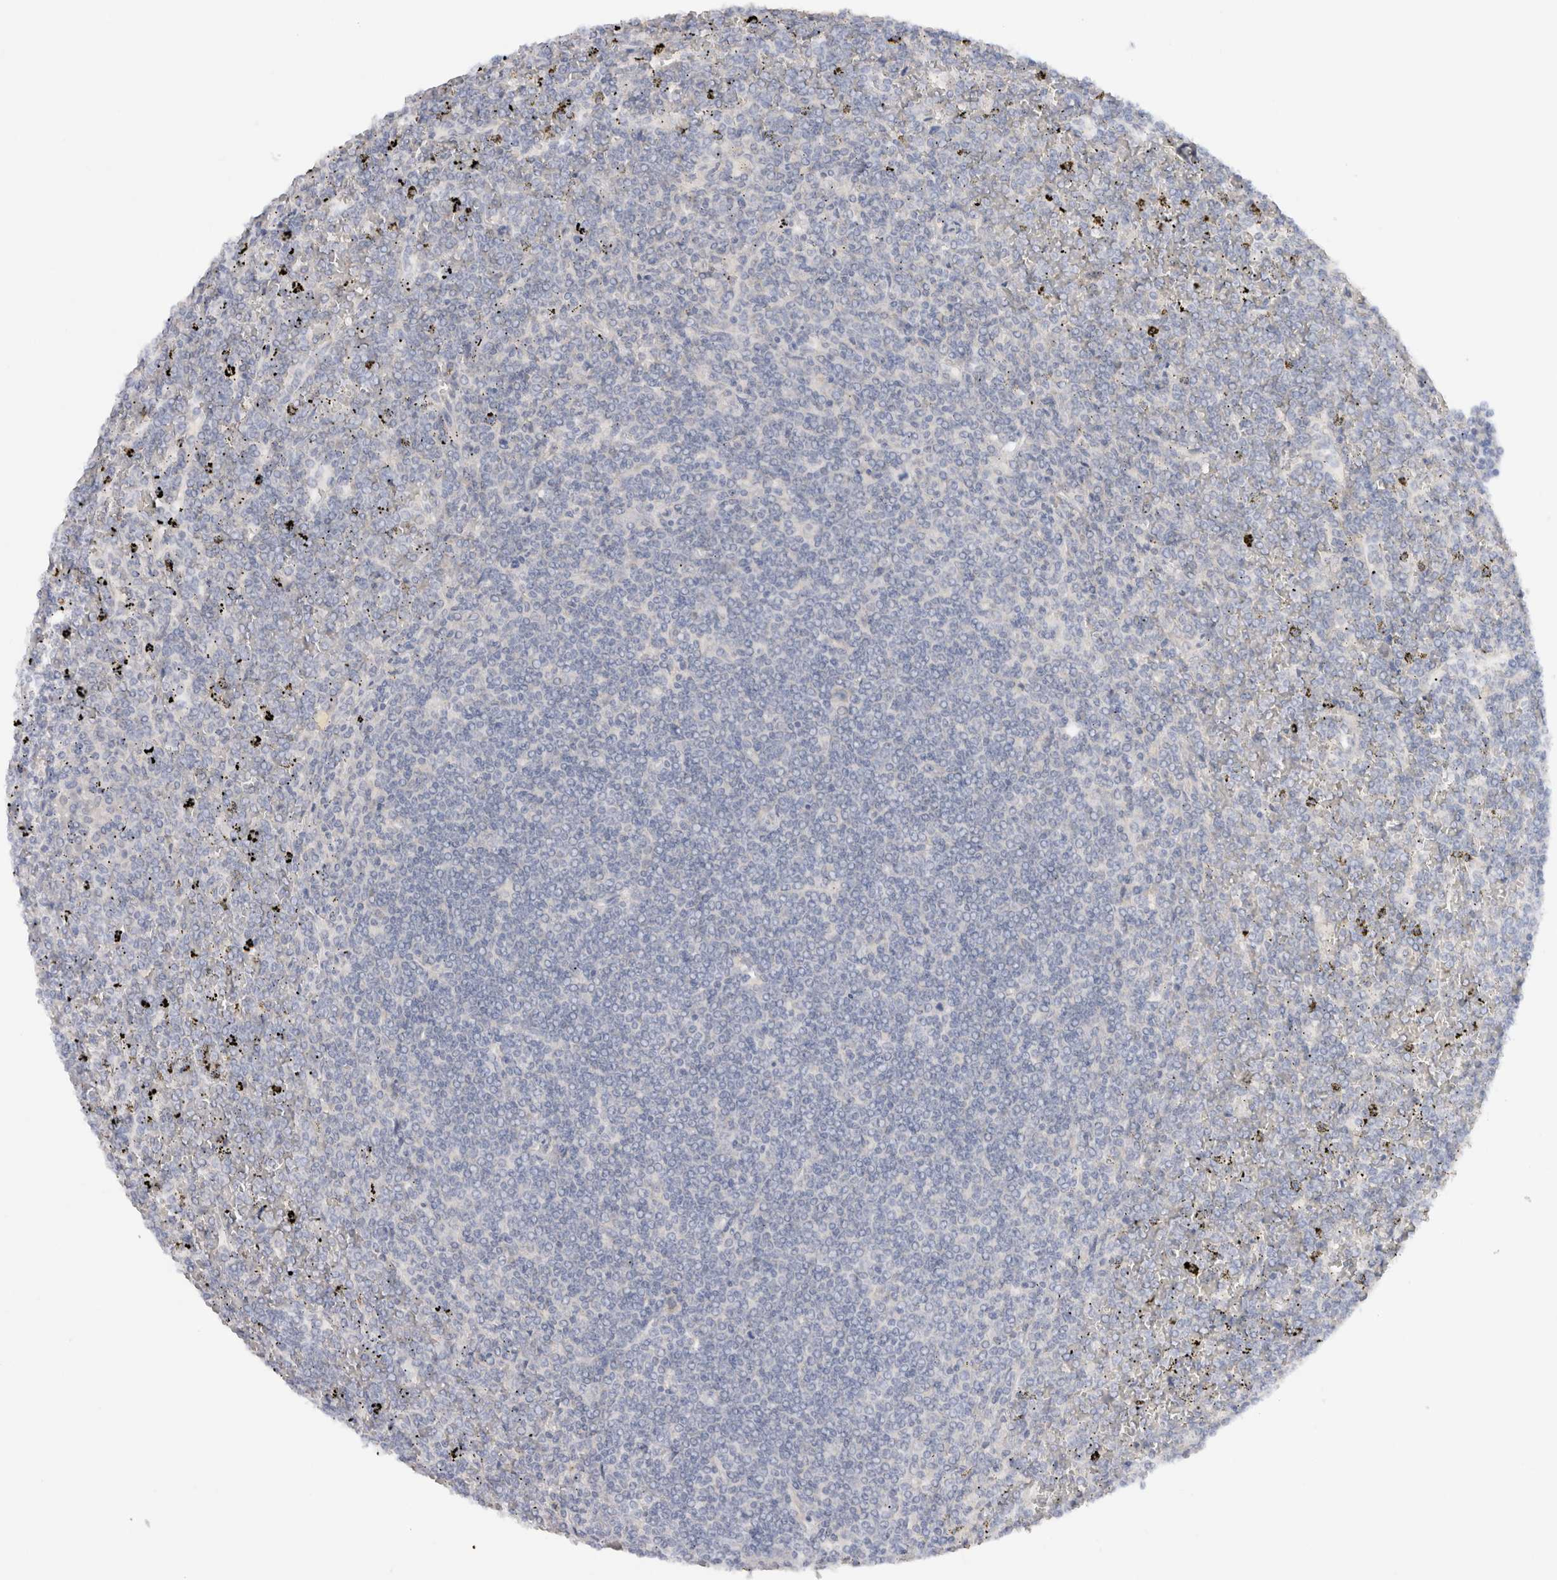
{"staining": {"intensity": "negative", "quantity": "none", "location": "none"}, "tissue": "lymphoma", "cell_type": "Tumor cells", "image_type": "cancer", "snomed": [{"axis": "morphology", "description": "Malignant lymphoma, non-Hodgkin's type, Low grade"}, {"axis": "topography", "description": "Spleen"}], "caption": "Protein analysis of lymphoma demonstrates no significant expression in tumor cells. (Brightfield microscopy of DAB immunohistochemistry at high magnification).", "gene": "CHRM4", "patient": {"sex": "female", "age": 19}}